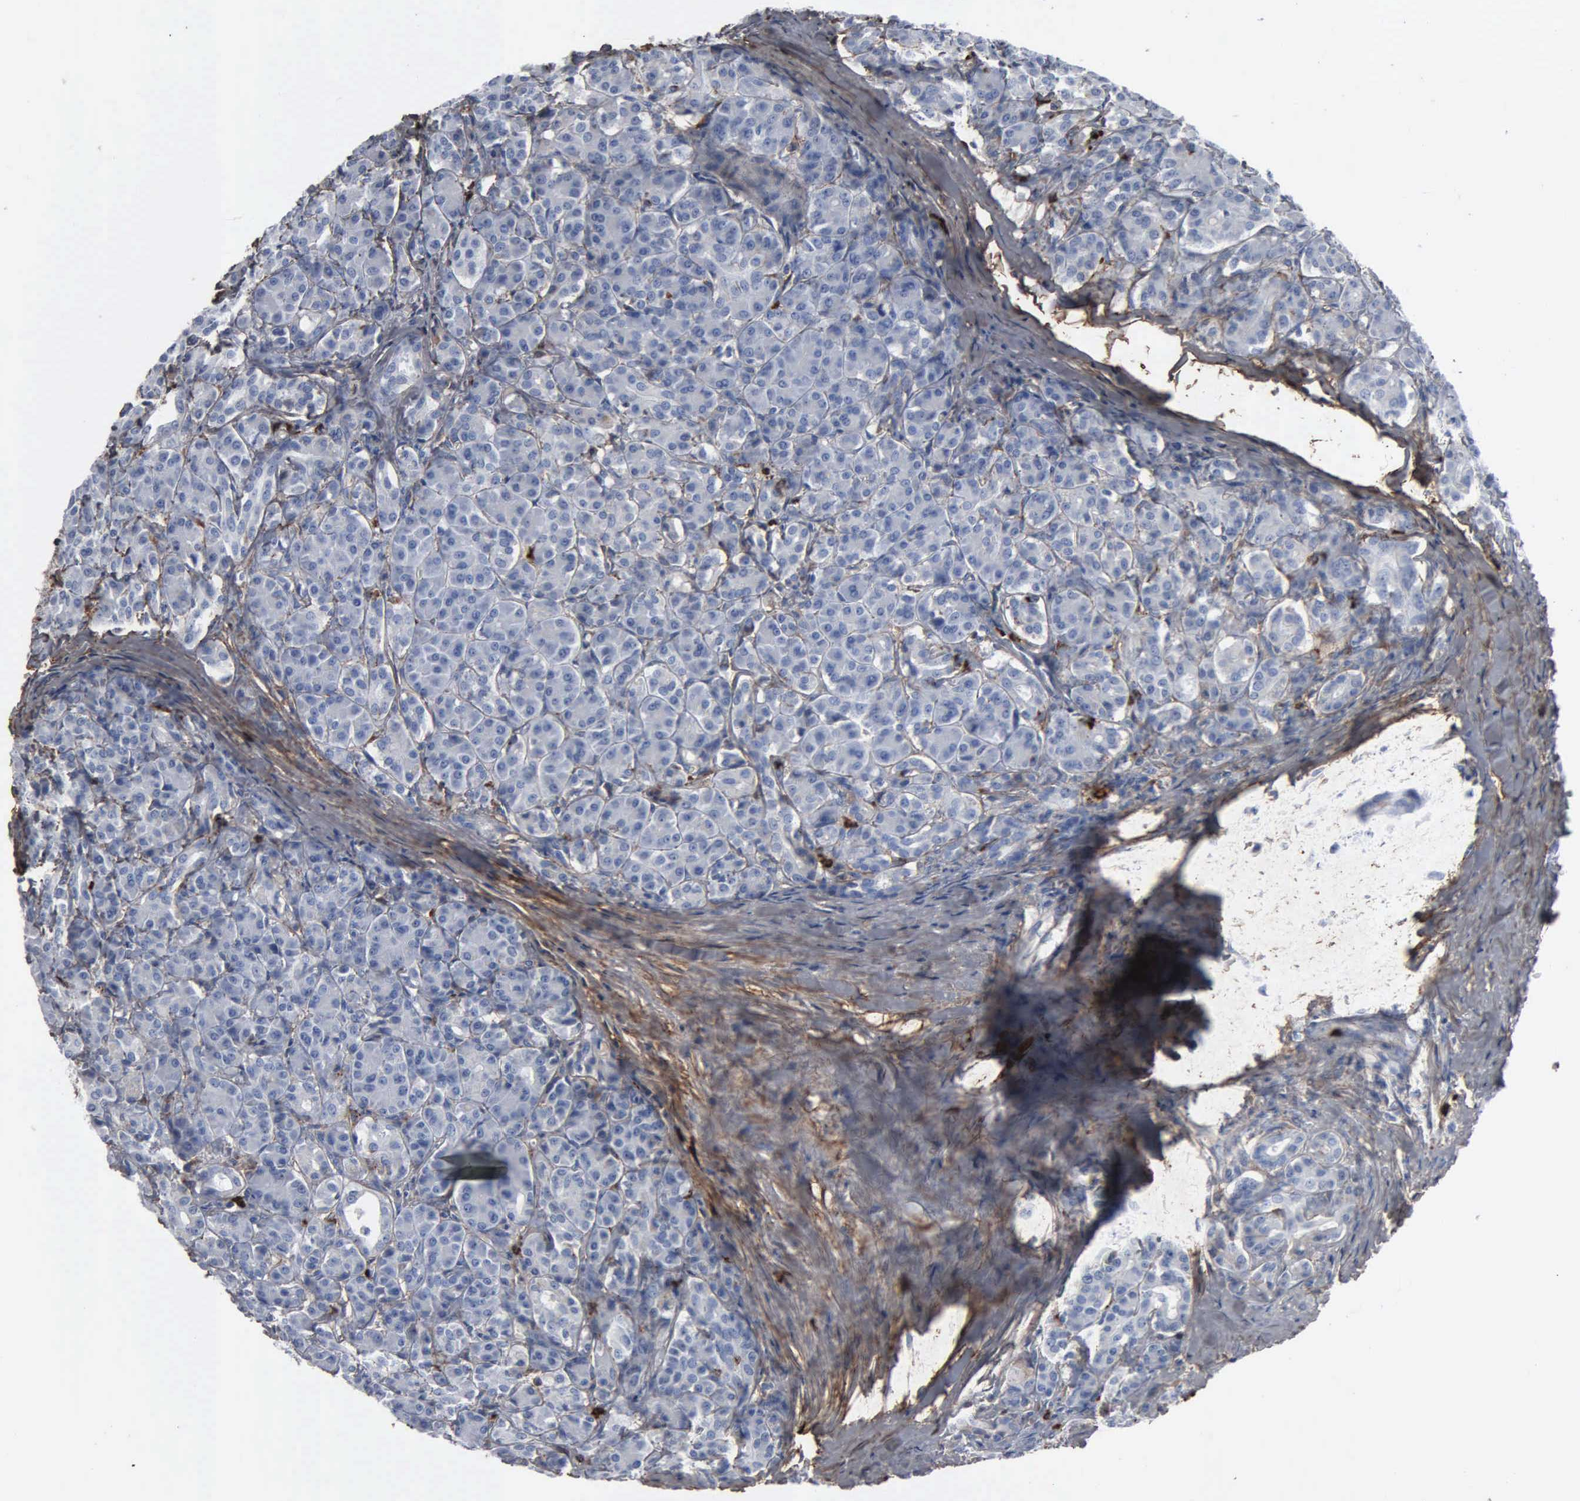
{"staining": {"intensity": "weak", "quantity": "25%-75%", "location": "cytoplasmic/membranous"}, "tissue": "pancreas", "cell_type": "Exocrine glandular cells", "image_type": "normal", "snomed": [{"axis": "morphology", "description": "Normal tissue, NOS"}, {"axis": "topography", "description": "Lymph node"}, {"axis": "topography", "description": "Pancreas"}], "caption": "This photomicrograph exhibits immunohistochemistry staining of benign human pancreas, with low weak cytoplasmic/membranous positivity in about 25%-75% of exocrine glandular cells.", "gene": "FN1", "patient": {"sex": "male", "age": 59}}